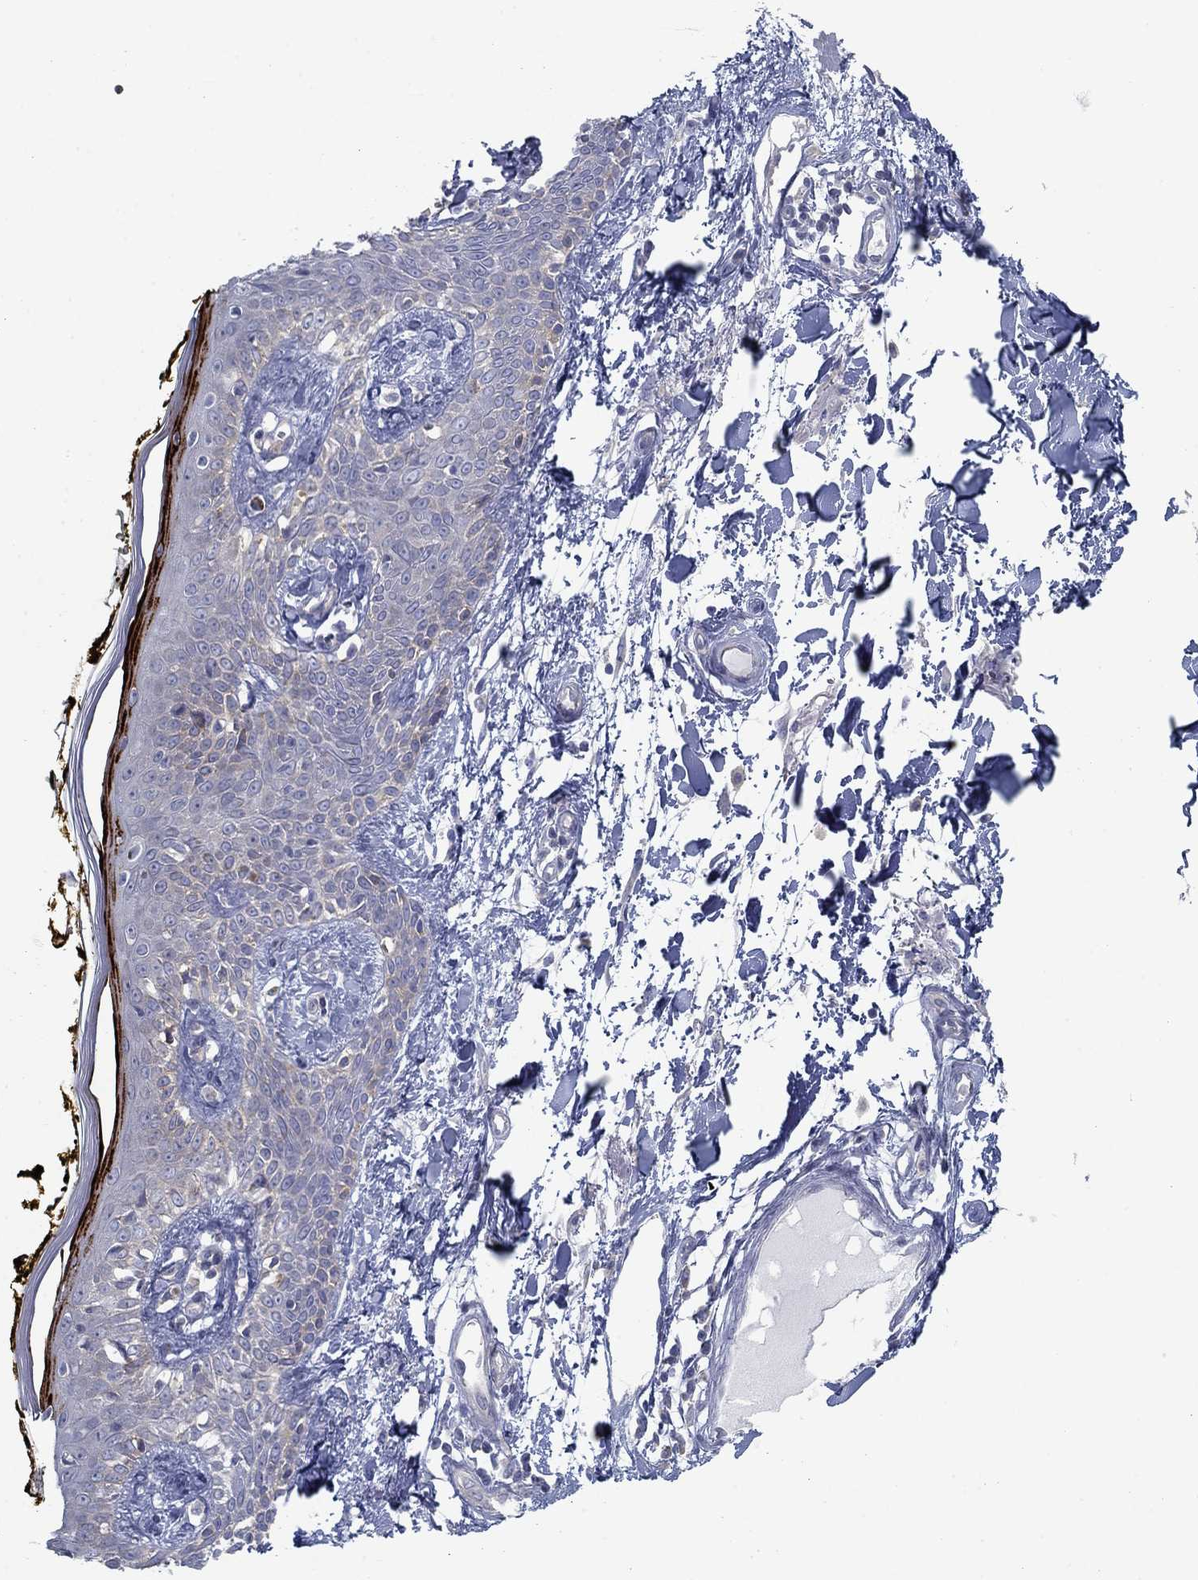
{"staining": {"intensity": "negative", "quantity": "none", "location": "none"}, "tissue": "skin", "cell_type": "Fibroblasts", "image_type": "normal", "snomed": [{"axis": "morphology", "description": "Normal tissue, NOS"}, {"axis": "topography", "description": "Skin"}], "caption": "Skin stained for a protein using immunohistochemistry demonstrates no positivity fibroblasts.", "gene": "FXR1", "patient": {"sex": "male", "age": 76}}